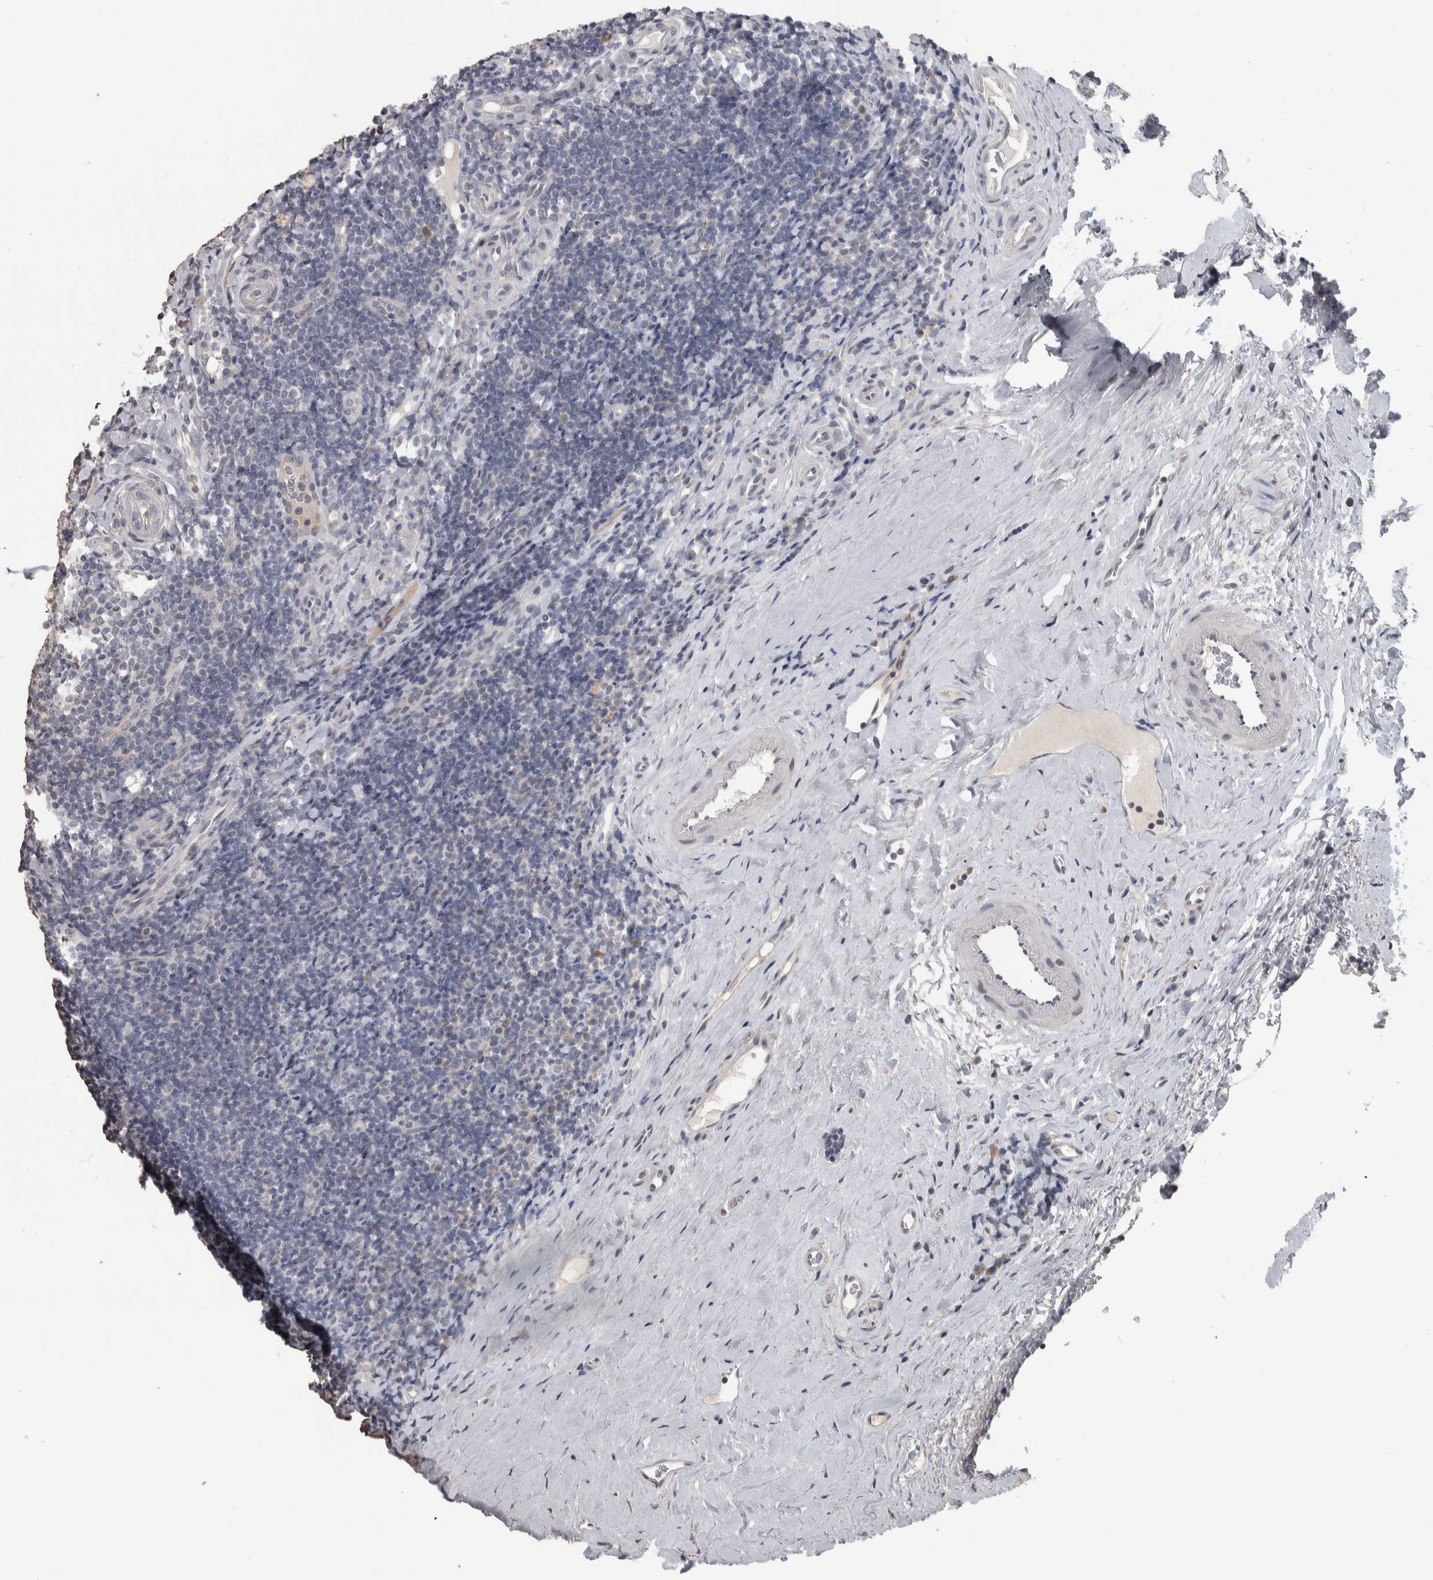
{"staining": {"intensity": "negative", "quantity": "none", "location": "none"}, "tissue": "tonsil", "cell_type": "Germinal center cells", "image_type": "normal", "snomed": [{"axis": "morphology", "description": "Normal tissue, NOS"}, {"axis": "topography", "description": "Tonsil"}], "caption": "DAB immunohistochemical staining of benign human tonsil reveals no significant positivity in germinal center cells. (Brightfield microscopy of DAB immunohistochemistry at high magnification).", "gene": "NECAB1", "patient": {"sex": "male", "age": 37}}